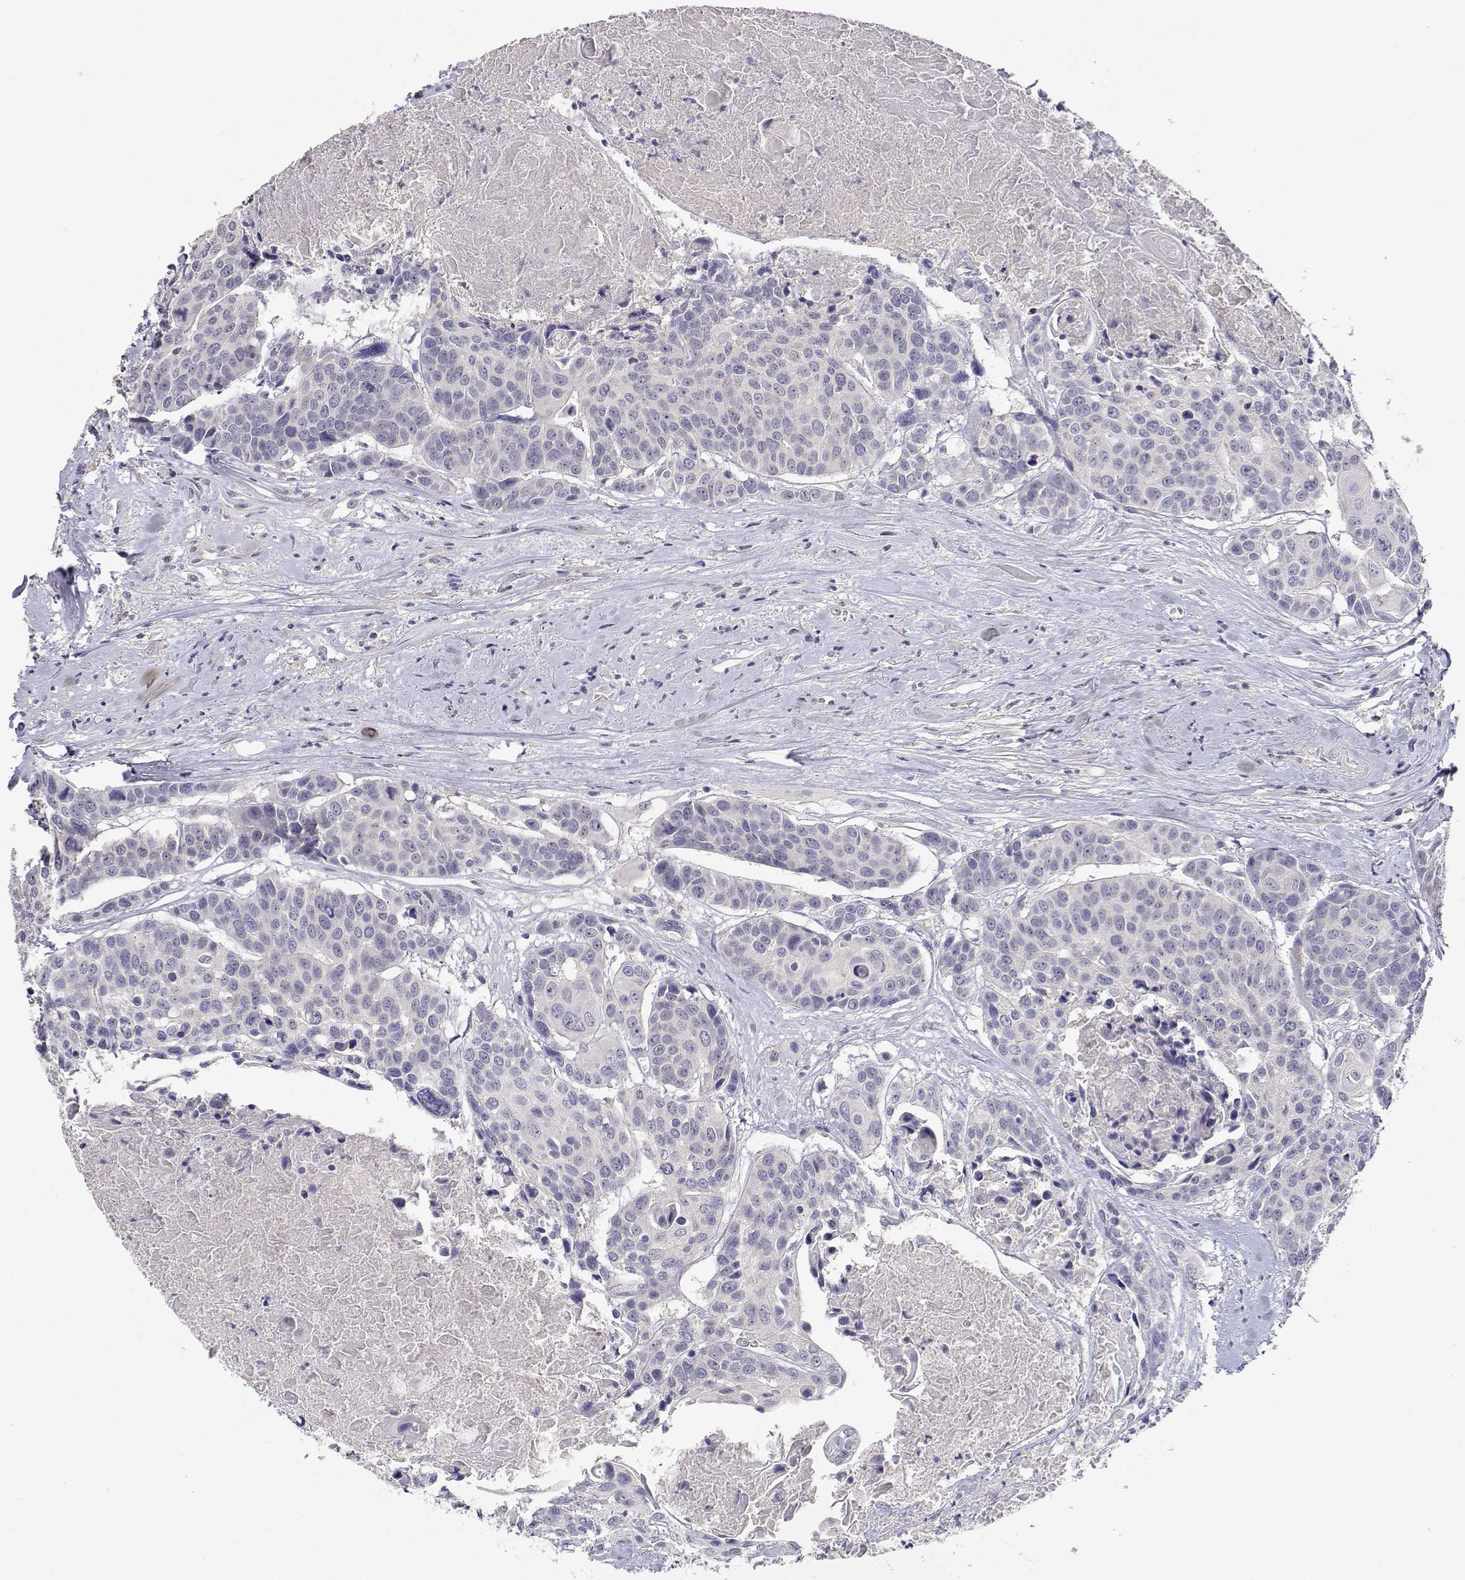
{"staining": {"intensity": "negative", "quantity": "none", "location": "none"}, "tissue": "head and neck cancer", "cell_type": "Tumor cells", "image_type": "cancer", "snomed": [{"axis": "morphology", "description": "Squamous cell carcinoma, NOS"}, {"axis": "topography", "description": "Oral tissue"}, {"axis": "topography", "description": "Head-Neck"}], "caption": "Human squamous cell carcinoma (head and neck) stained for a protein using immunohistochemistry shows no positivity in tumor cells.", "gene": "ADA", "patient": {"sex": "male", "age": 56}}